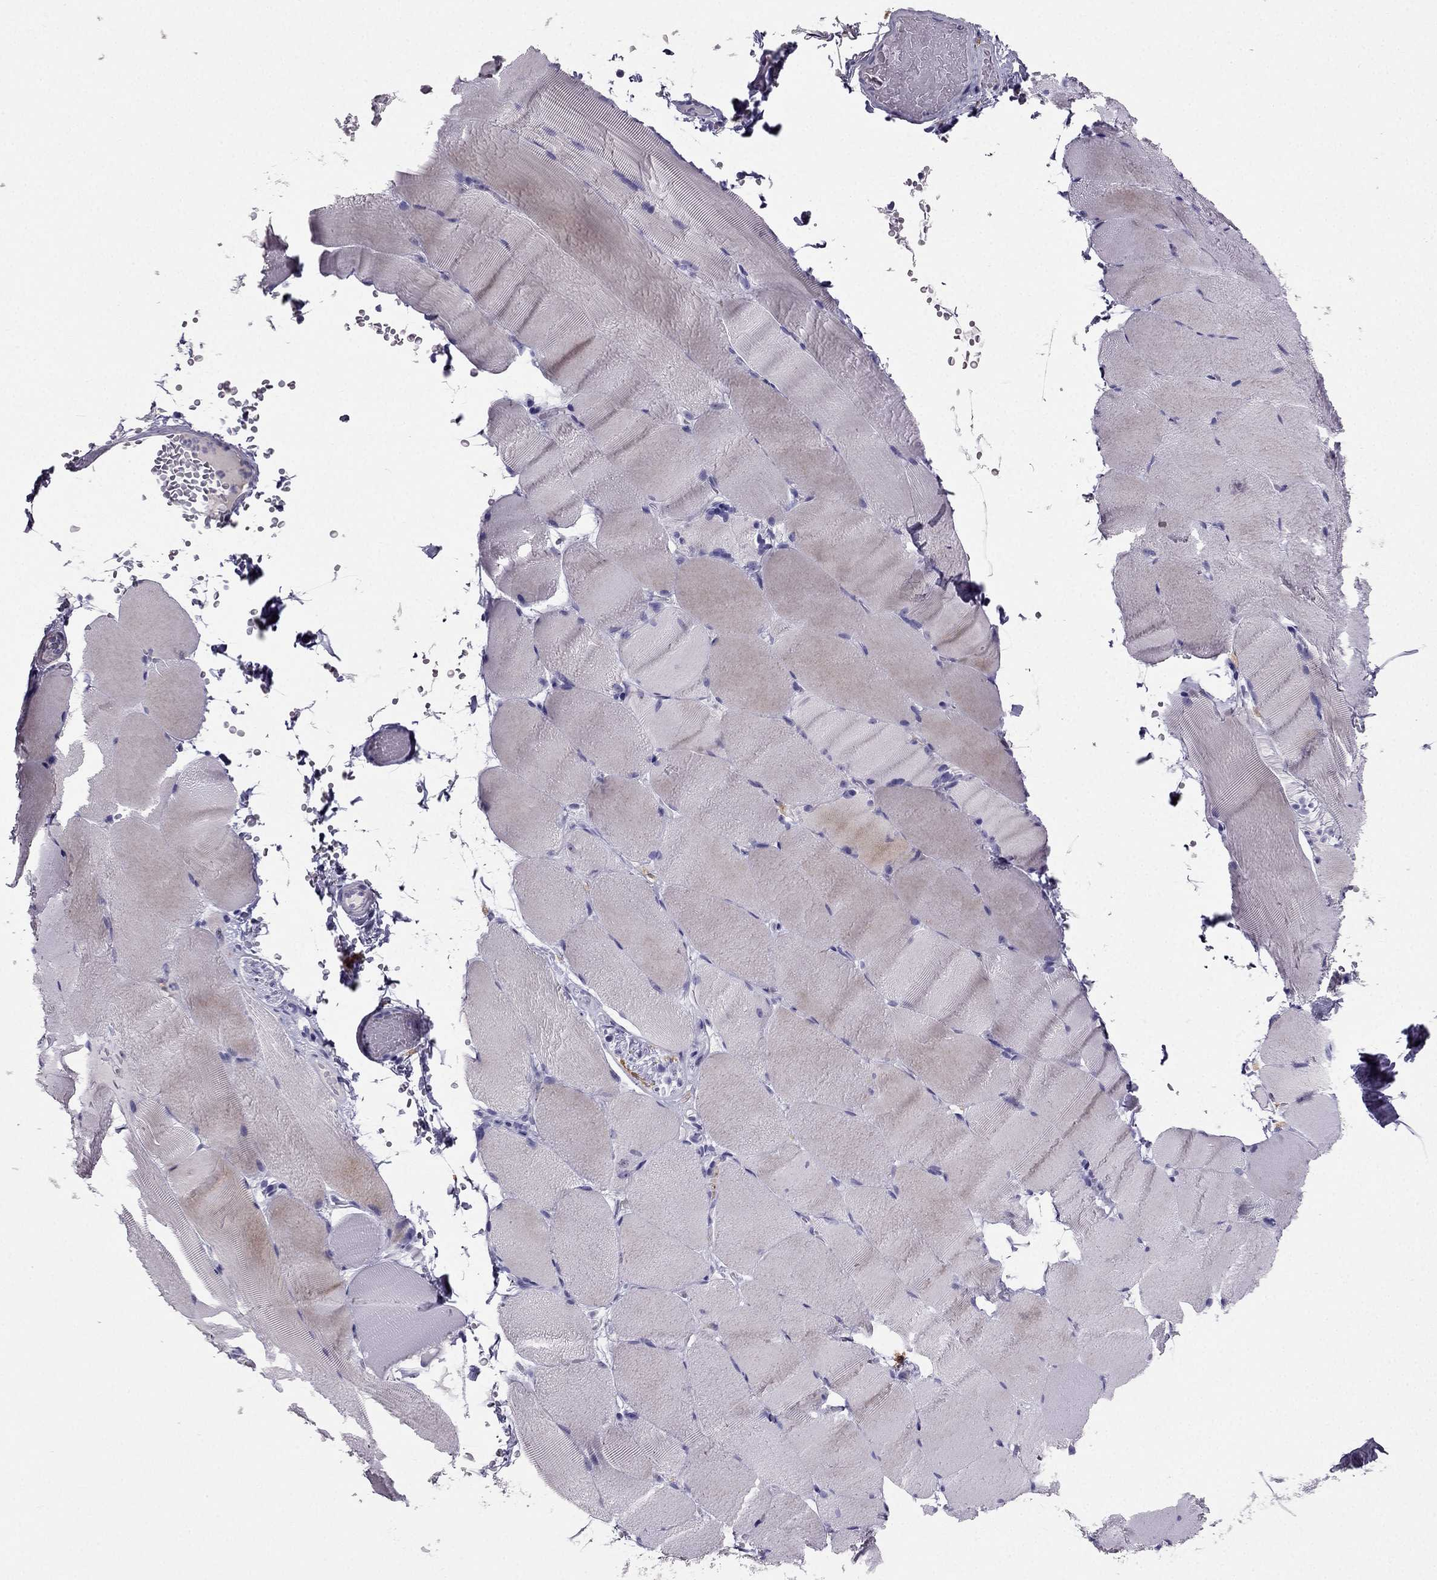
{"staining": {"intensity": "negative", "quantity": "none", "location": "none"}, "tissue": "skeletal muscle", "cell_type": "Myocytes", "image_type": "normal", "snomed": [{"axis": "morphology", "description": "Normal tissue, NOS"}, {"axis": "topography", "description": "Skeletal muscle"}], "caption": "Photomicrograph shows no protein staining in myocytes of unremarkable skeletal muscle.", "gene": "LMTK3", "patient": {"sex": "female", "age": 37}}